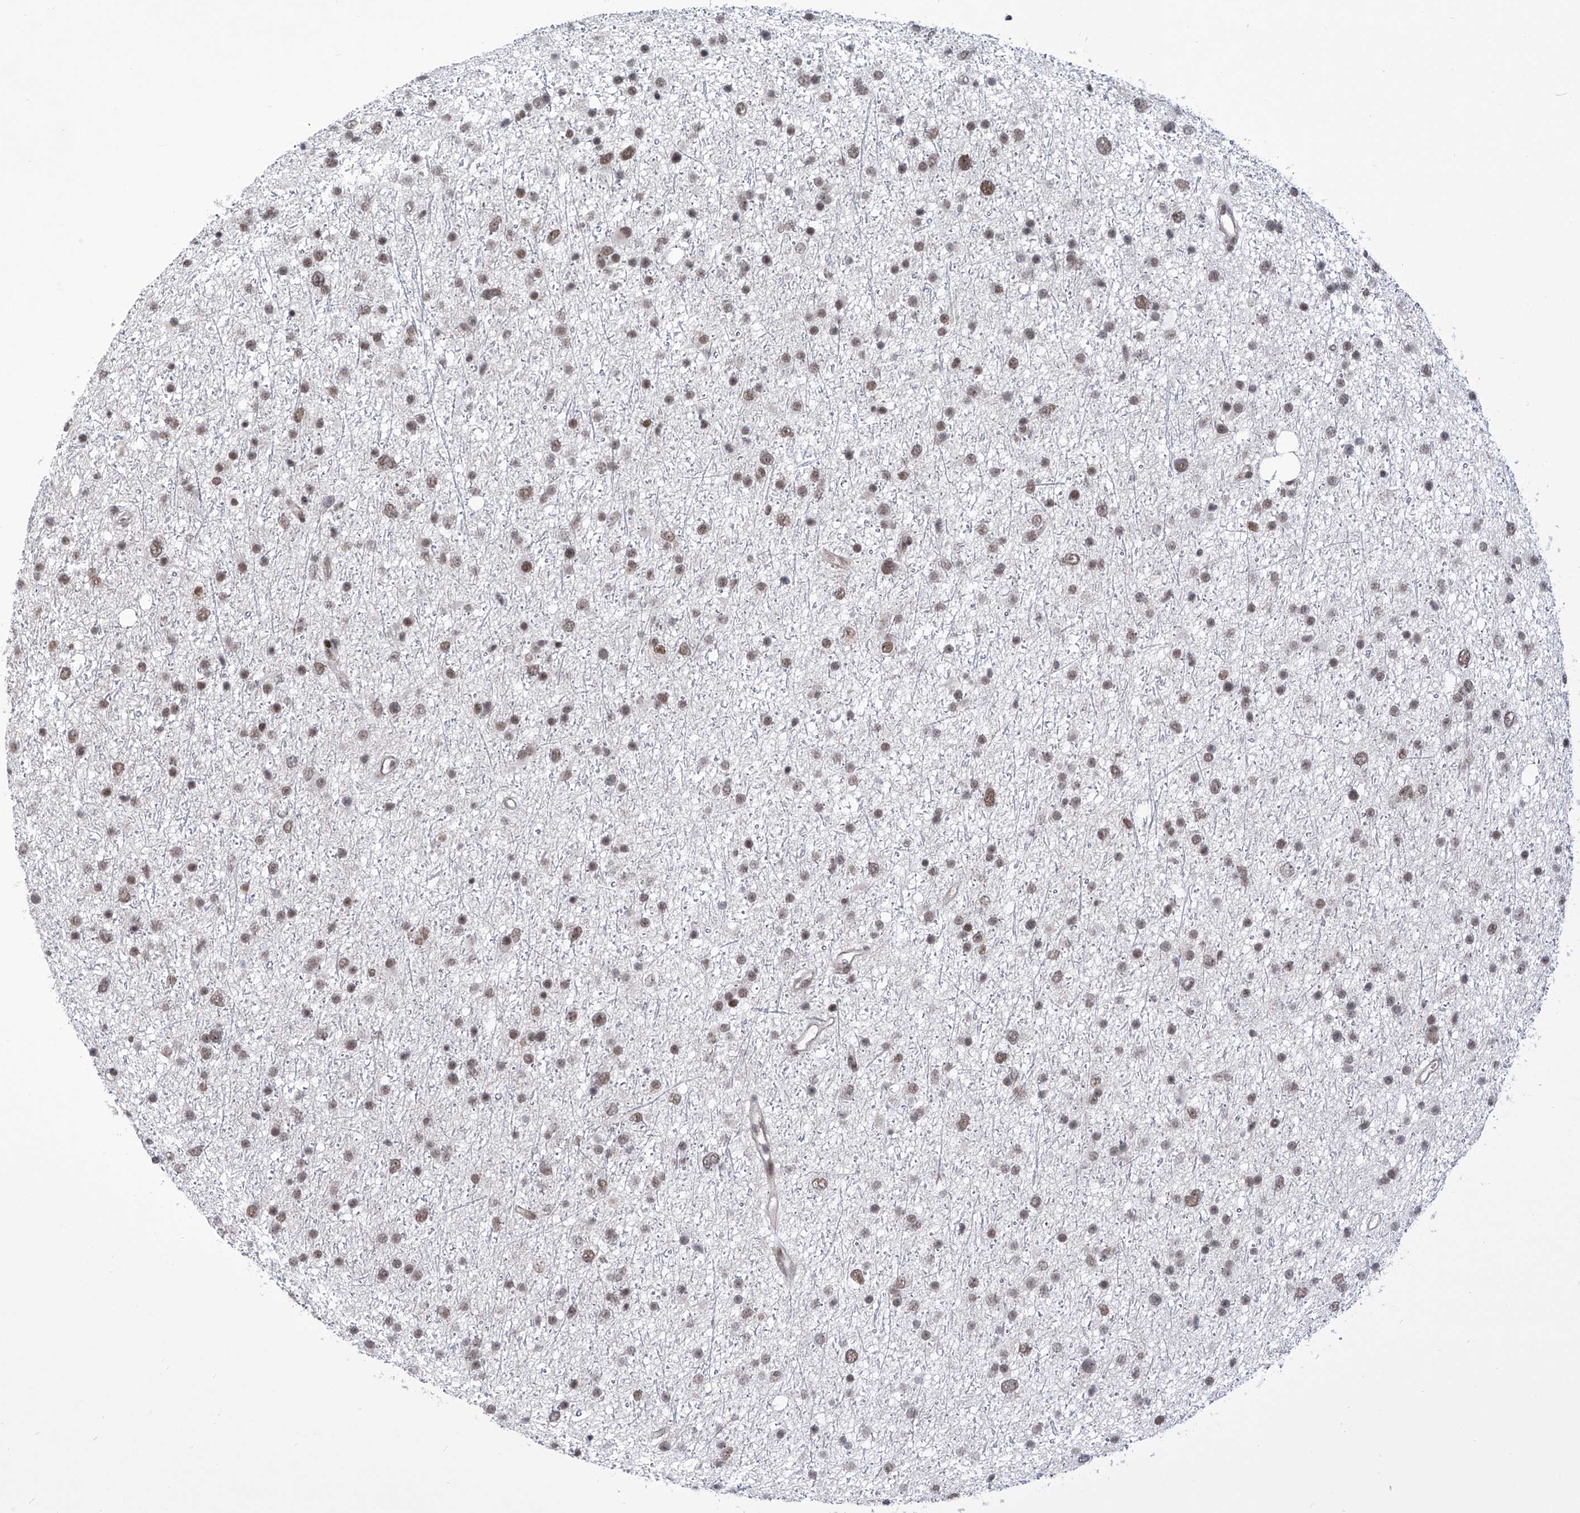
{"staining": {"intensity": "weak", "quantity": ">75%", "location": "nuclear"}, "tissue": "glioma", "cell_type": "Tumor cells", "image_type": "cancer", "snomed": [{"axis": "morphology", "description": "Glioma, malignant, Low grade"}, {"axis": "topography", "description": "Cerebral cortex"}], "caption": "Approximately >75% of tumor cells in human low-grade glioma (malignant) exhibit weak nuclear protein expression as visualized by brown immunohistochemical staining.", "gene": "CEP290", "patient": {"sex": "female", "age": 39}}